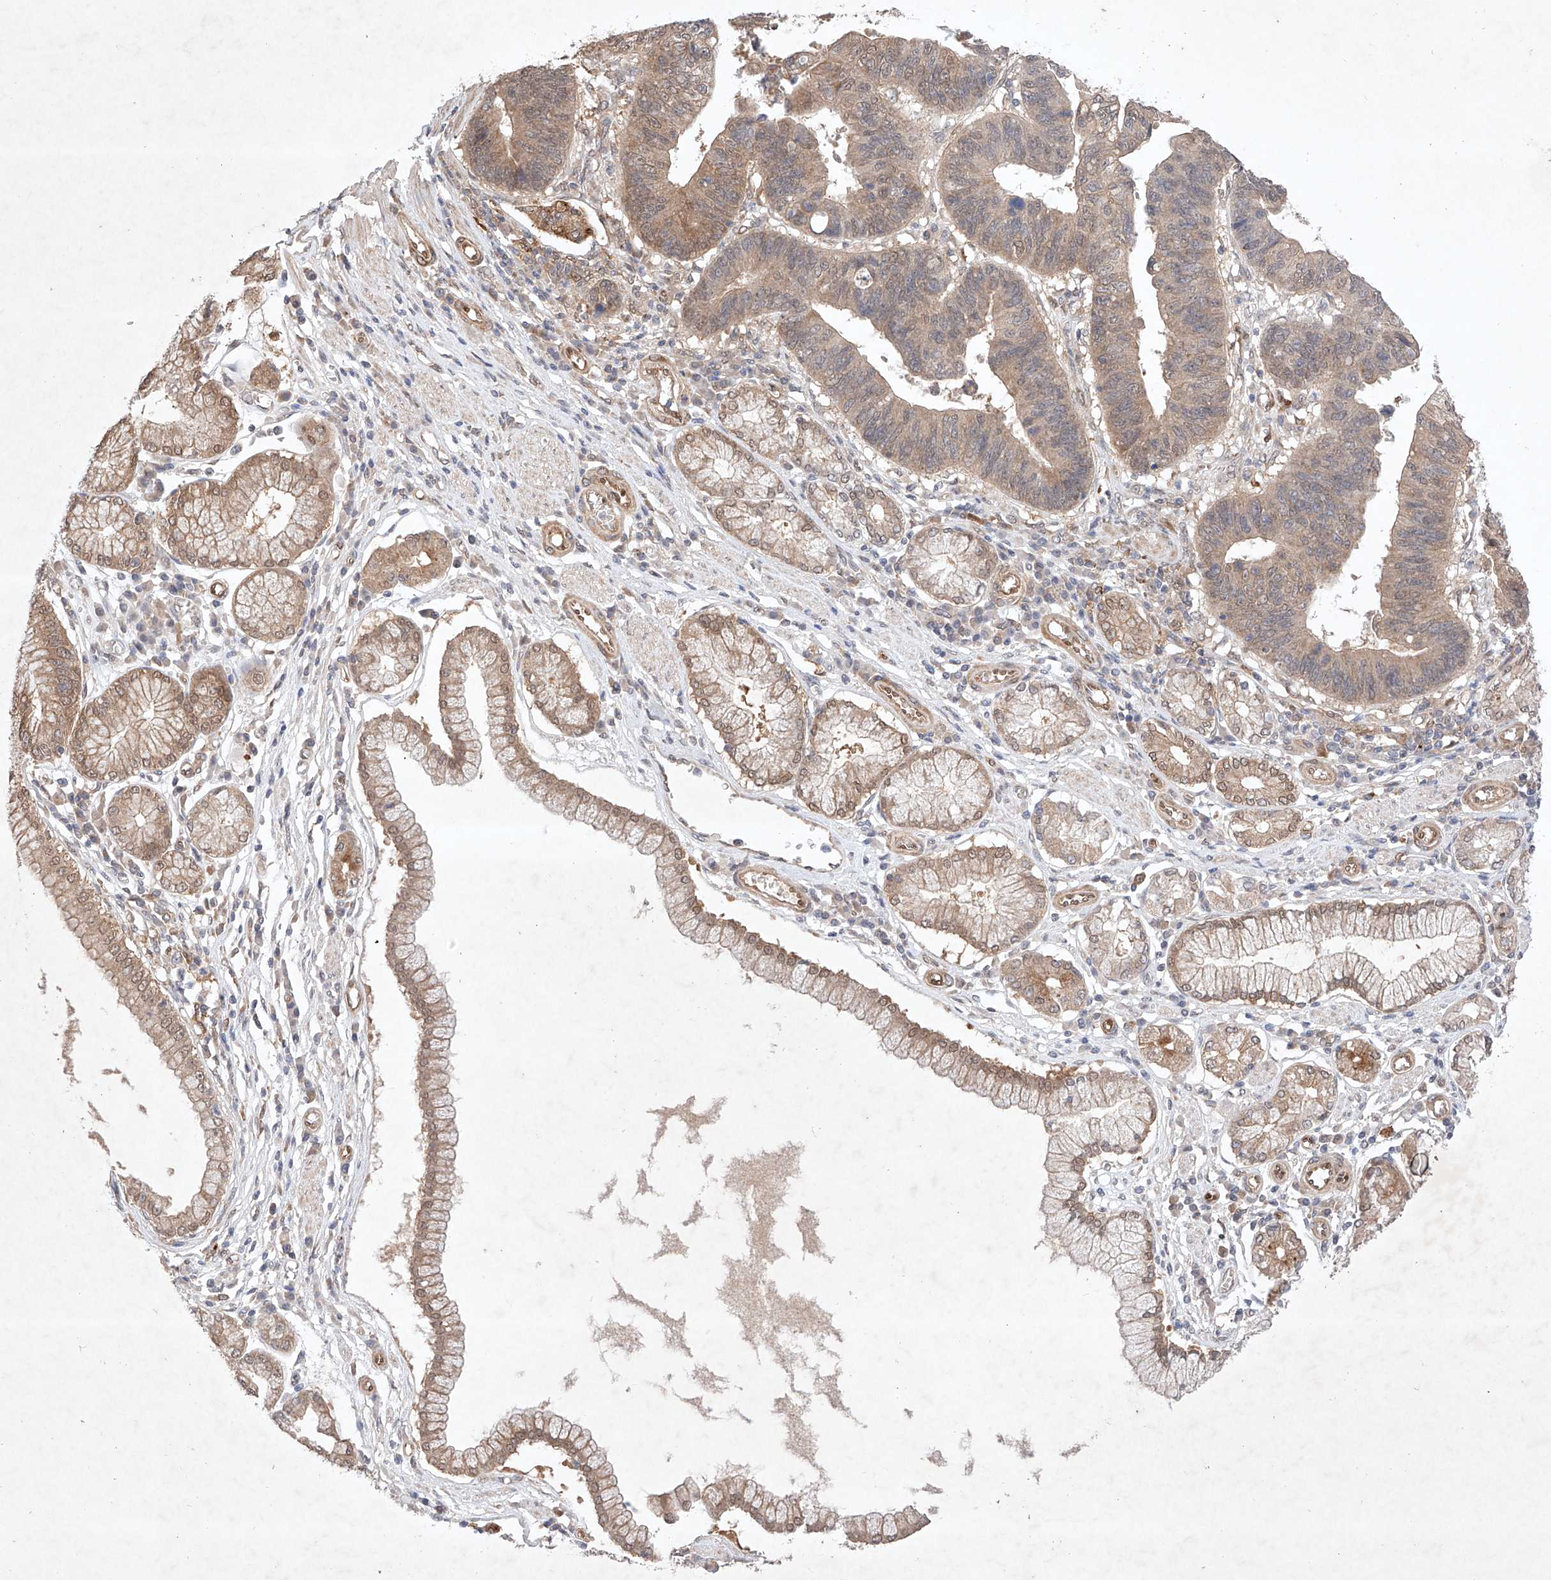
{"staining": {"intensity": "weak", "quantity": "25%-75%", "location": "cytoplasmic/membranous"}, "tissue": "stomach cancer", "cell_type": "Tumor cells", "image_type": "cancer", "snomed": [{"axis": "morphology", "description": "Adenocarcinoma, NOS"}, {"axis": "topography", "description": "Stomach"}], "caption": "An immunohistochemistry (IHC) image of neoplastic tissue is shown. Protein staining in brown labels weak cytoplasmic/membranous positivity in adenocarcinoma (stomach) within tumor cells.", "gene": "ZNF124", "patient": {"sex": "male", "age": 59}}